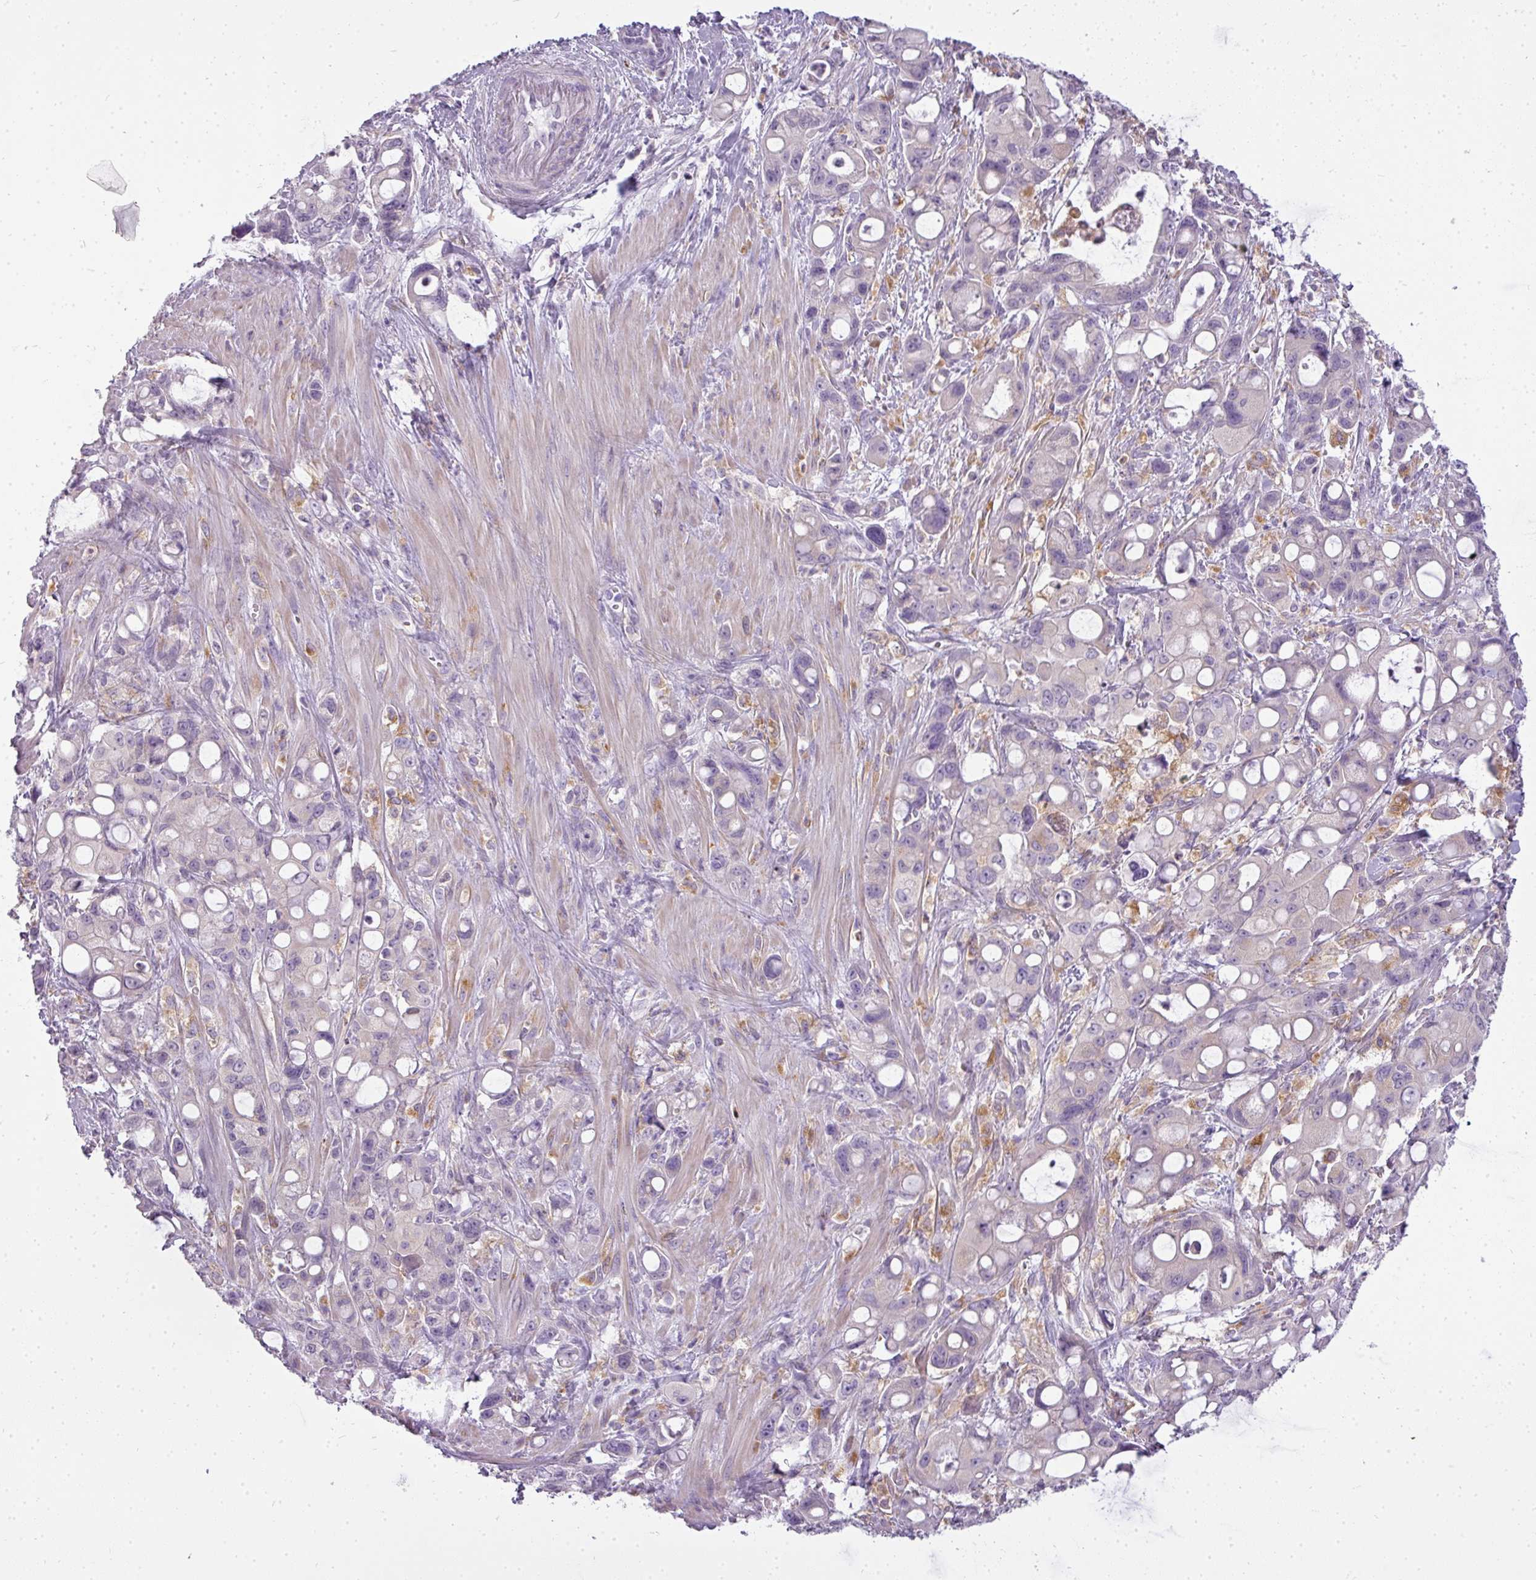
{"staining": {"intensity": "negative", "quantity": "none", "location": "none"}, "tissue": "pancreatic cancer", "cell_type": "Tumor cells", "image_type": "cancer", "snomed": [{"axis": "morphology", "description": "Adenocarcinoma, NOS"}, {"axis": "topography", "description": "Pancreas"}], "caption": "An IHC image of pancreatic adenocarcinoma is shown. There is no staining in tumor cells of pancreatic adenocarcinoma. The staining is performed using DAB brown chromogen with nuclei counter-stained in using hematoxylin.", "gene": "ATP6V1D", "patient": {"sex": "male", "age": 68}}